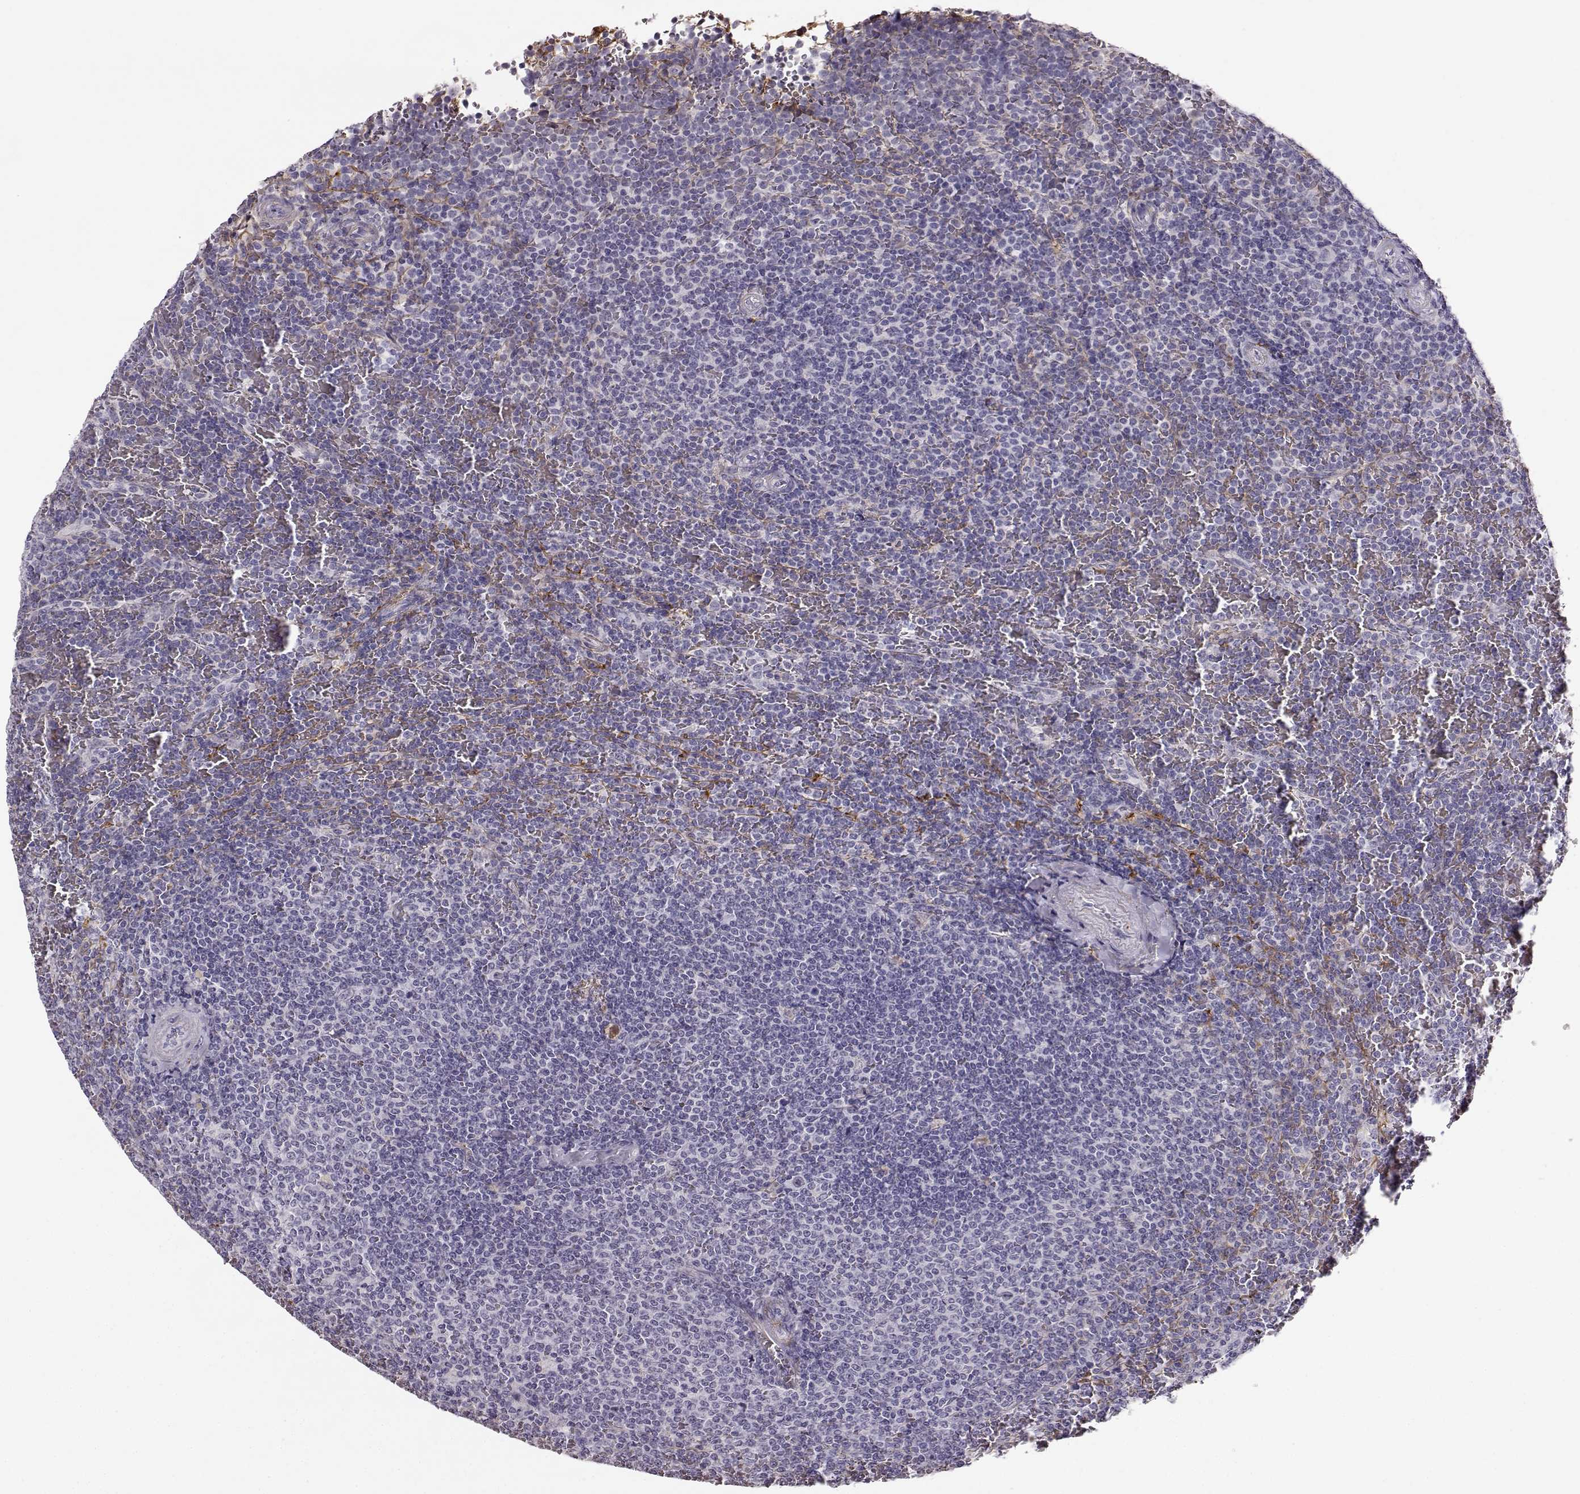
{"staining": {"intensity": "negative", "quantity": "none", "location": "none"}, "tissue": "lymphoma", "cell_type": "Tumor cells", "image_type": "cancer", "snomed": [{"axis": "morphology", "description": "Malignant lymphoma, non-Hodgkin's type, Low grade"}, {"axis": "topography", "description": "Spleen"}], "caption": "This is an immunohistochemistry histopathology image of human lymphoma. There is no staining in tumor cells.", "gene": "TRIM69", "patient": {"sex": "female", "age": 77}}